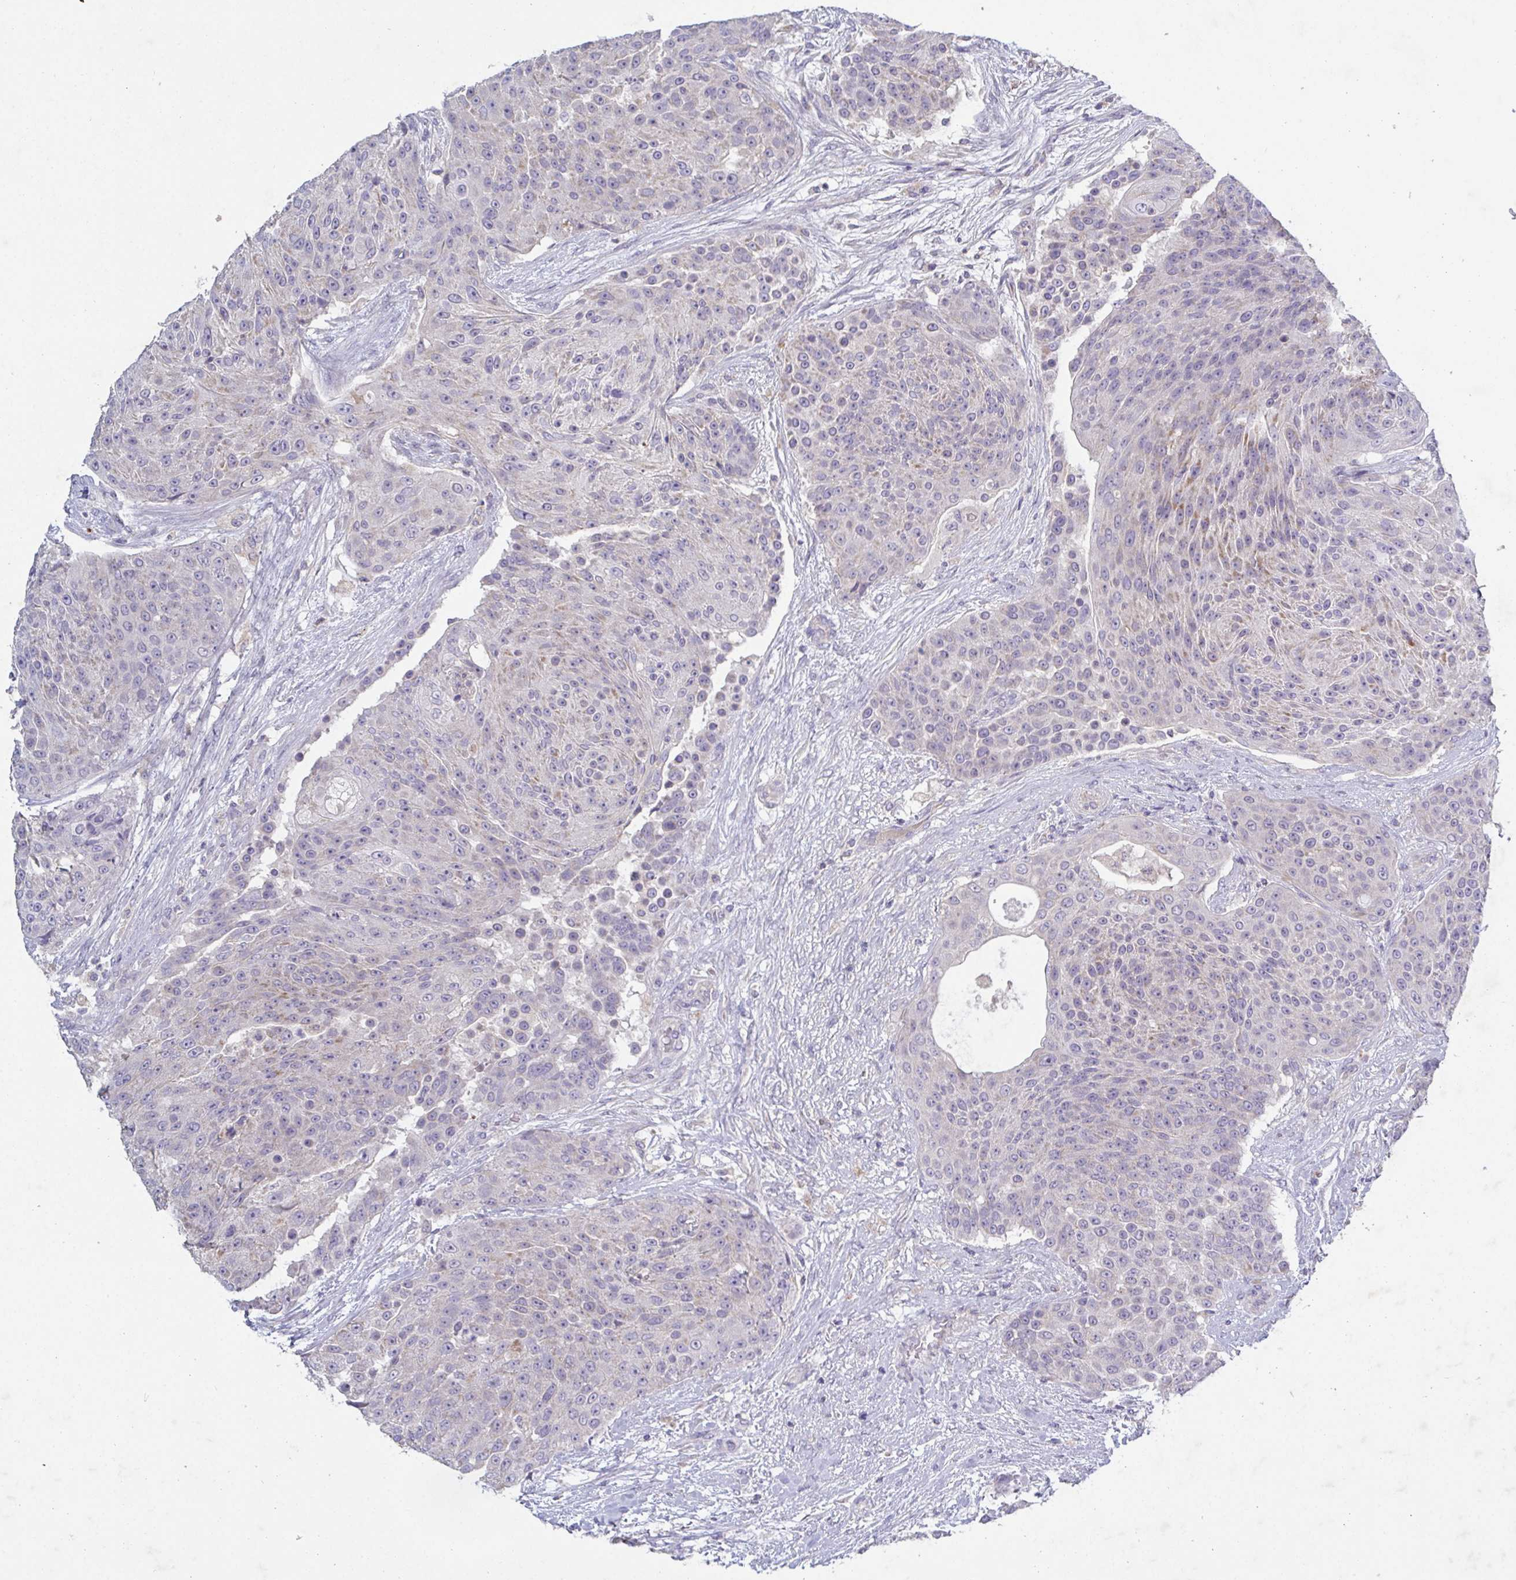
{"staining": {"intensity": "weak", "quantity": "<25%", "location": "cytoplasmic/membranous"}, "tissue": "urothelial cancer", "cell_type": "Tumor cells", "image_type": "cancer", "snomed": [{"axis": "morphology", "description": "Urothelial carcinoma, High grade"}, {"axis": "topography", "description": "Urinary bladder"}], "caption": "Immunohistochemistry (IHC) photomicrograph of human urothelial cancer stained for a protein (brown), which exhibits no positivity in tumor cells.", "gene": "GALNT13", "patient": {"sex": "female", "age": 63}}